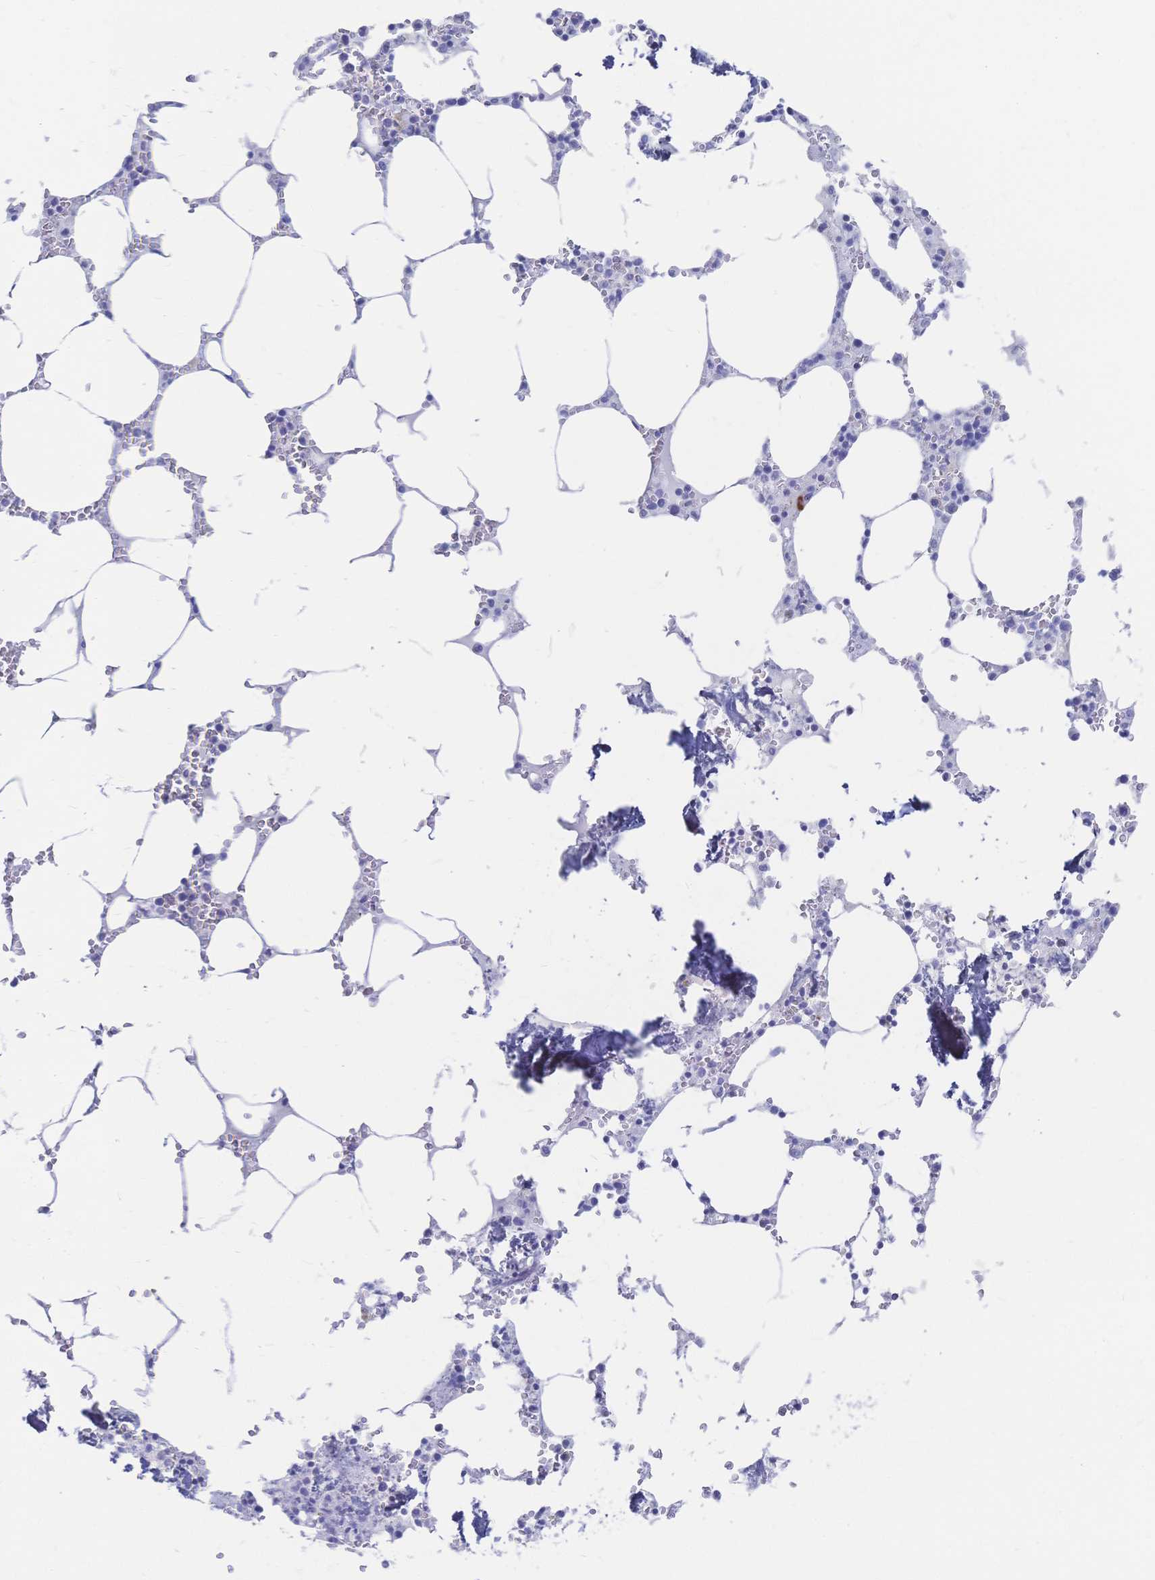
{"staining": {"intensity": "strong", "quantity": "<25%", "location": "cytoplasmic/membranous"}, "tissue": "bone marrow", "cell_type": "Hematopoietic cells", "image_type": "normal", "snomed": [{"axis": "morphology", "description": "Normal tissue, NOS"}, {"axis": "topography", "description": "Bone marrow"}], "caption": "Unremarkable bone marrow shows strong cytoplasmic/membranous staining in about <25% of hematopoietic cells, visualized by immunohistochemistry. (Stains: DAB in brown, nuclei in blue, Microscopy: brightfield microscopy at high magnification).", "gene": "IL2RB", "patient": {"sex": "male", "age": 54}}